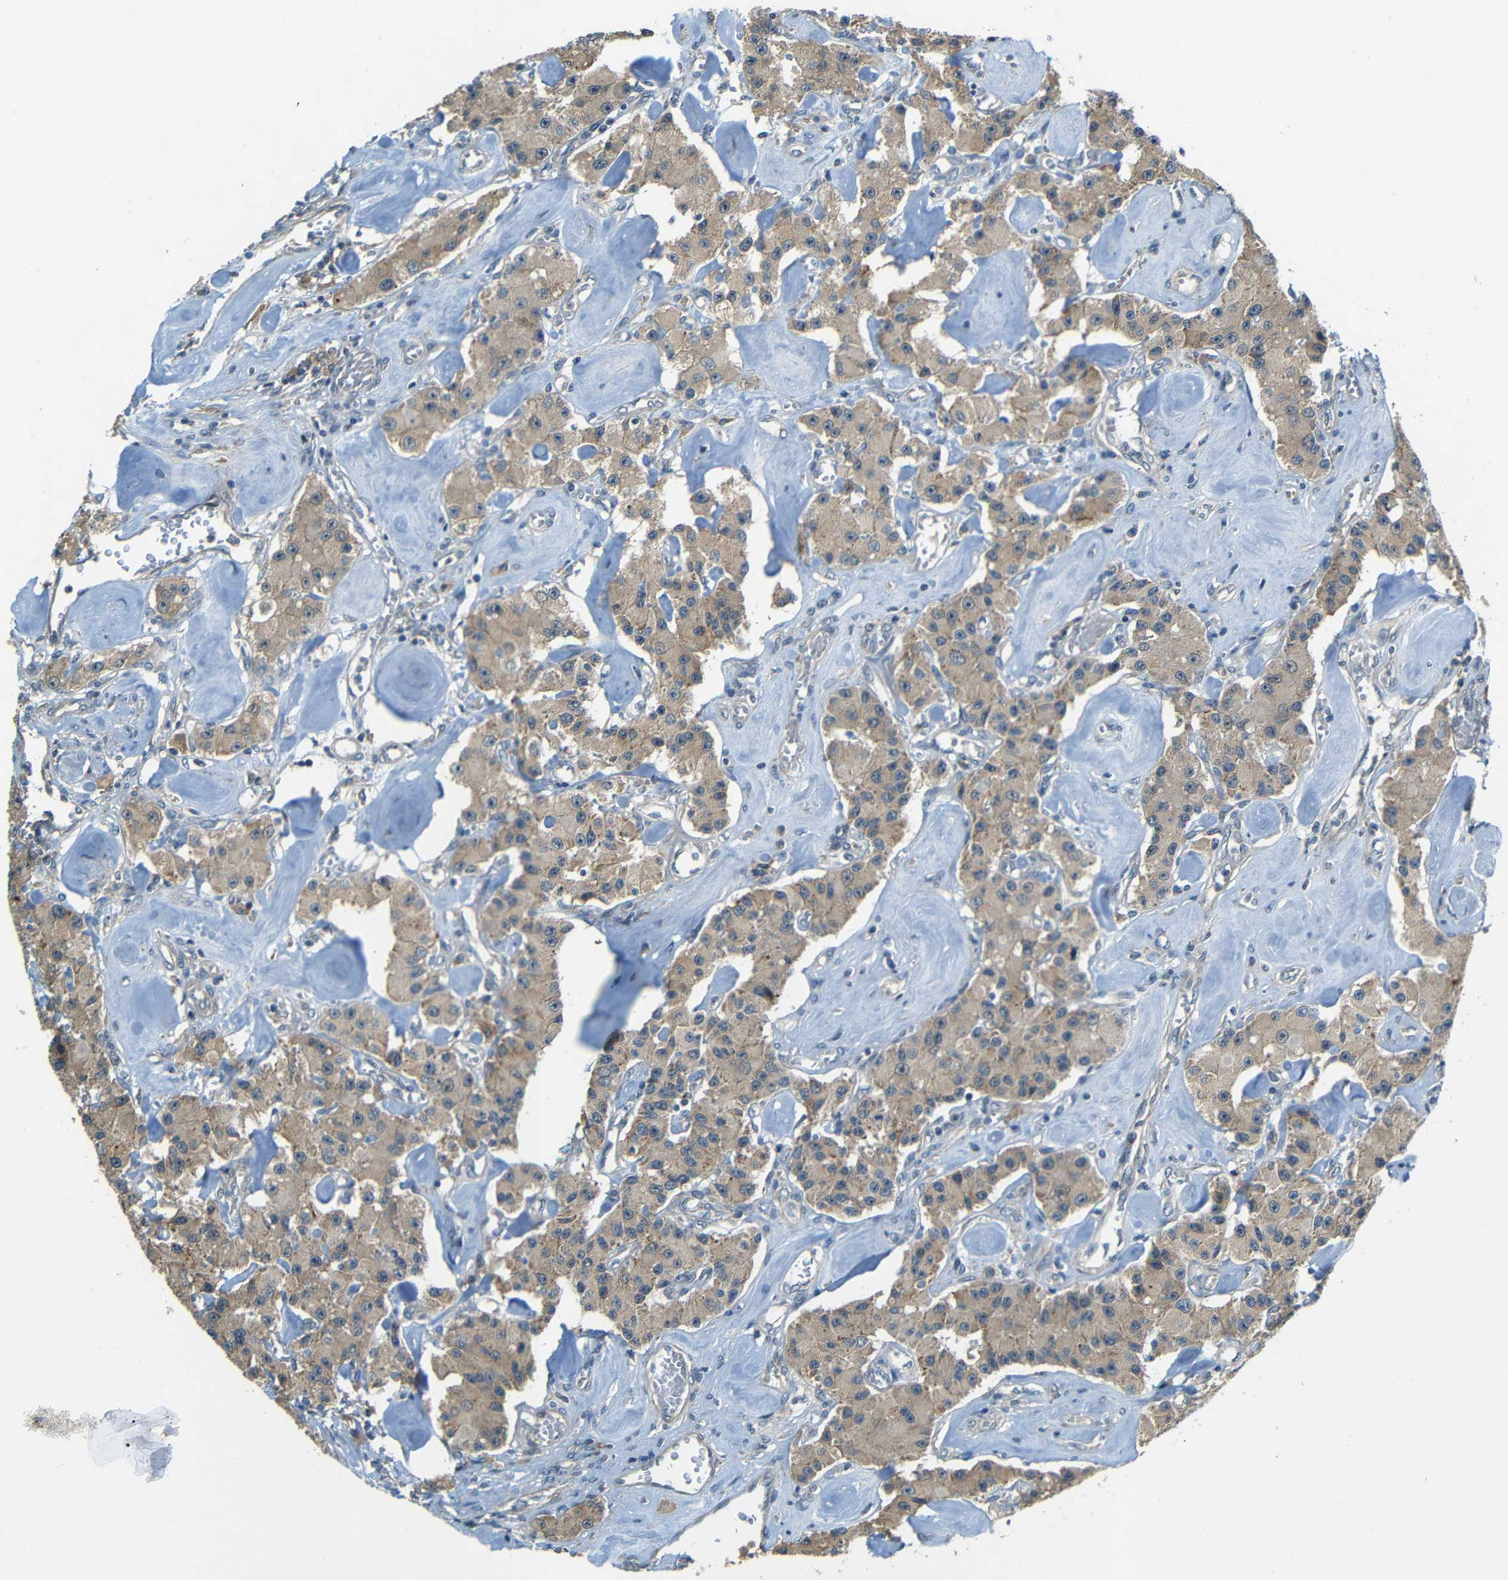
{"staining": {"intensity": "moderate", "quantity": ">75%", "location": "cytoplasmic/membranous"}, "tissue": "carcinoid", "cell_type": "Tumor cells", "image_type": "cancer", "snomed": [{"axis": "morphology", "description": "Carcinoid, malignant, NOS"}, {"axis": "topography", "description": "Pancreas"}], "caption": "Carcinoid stained with a protein marker displays moderate staining in tumor cells.", "gene": "FNDC3A", "patient": {"sex": "male", "age": 41}}